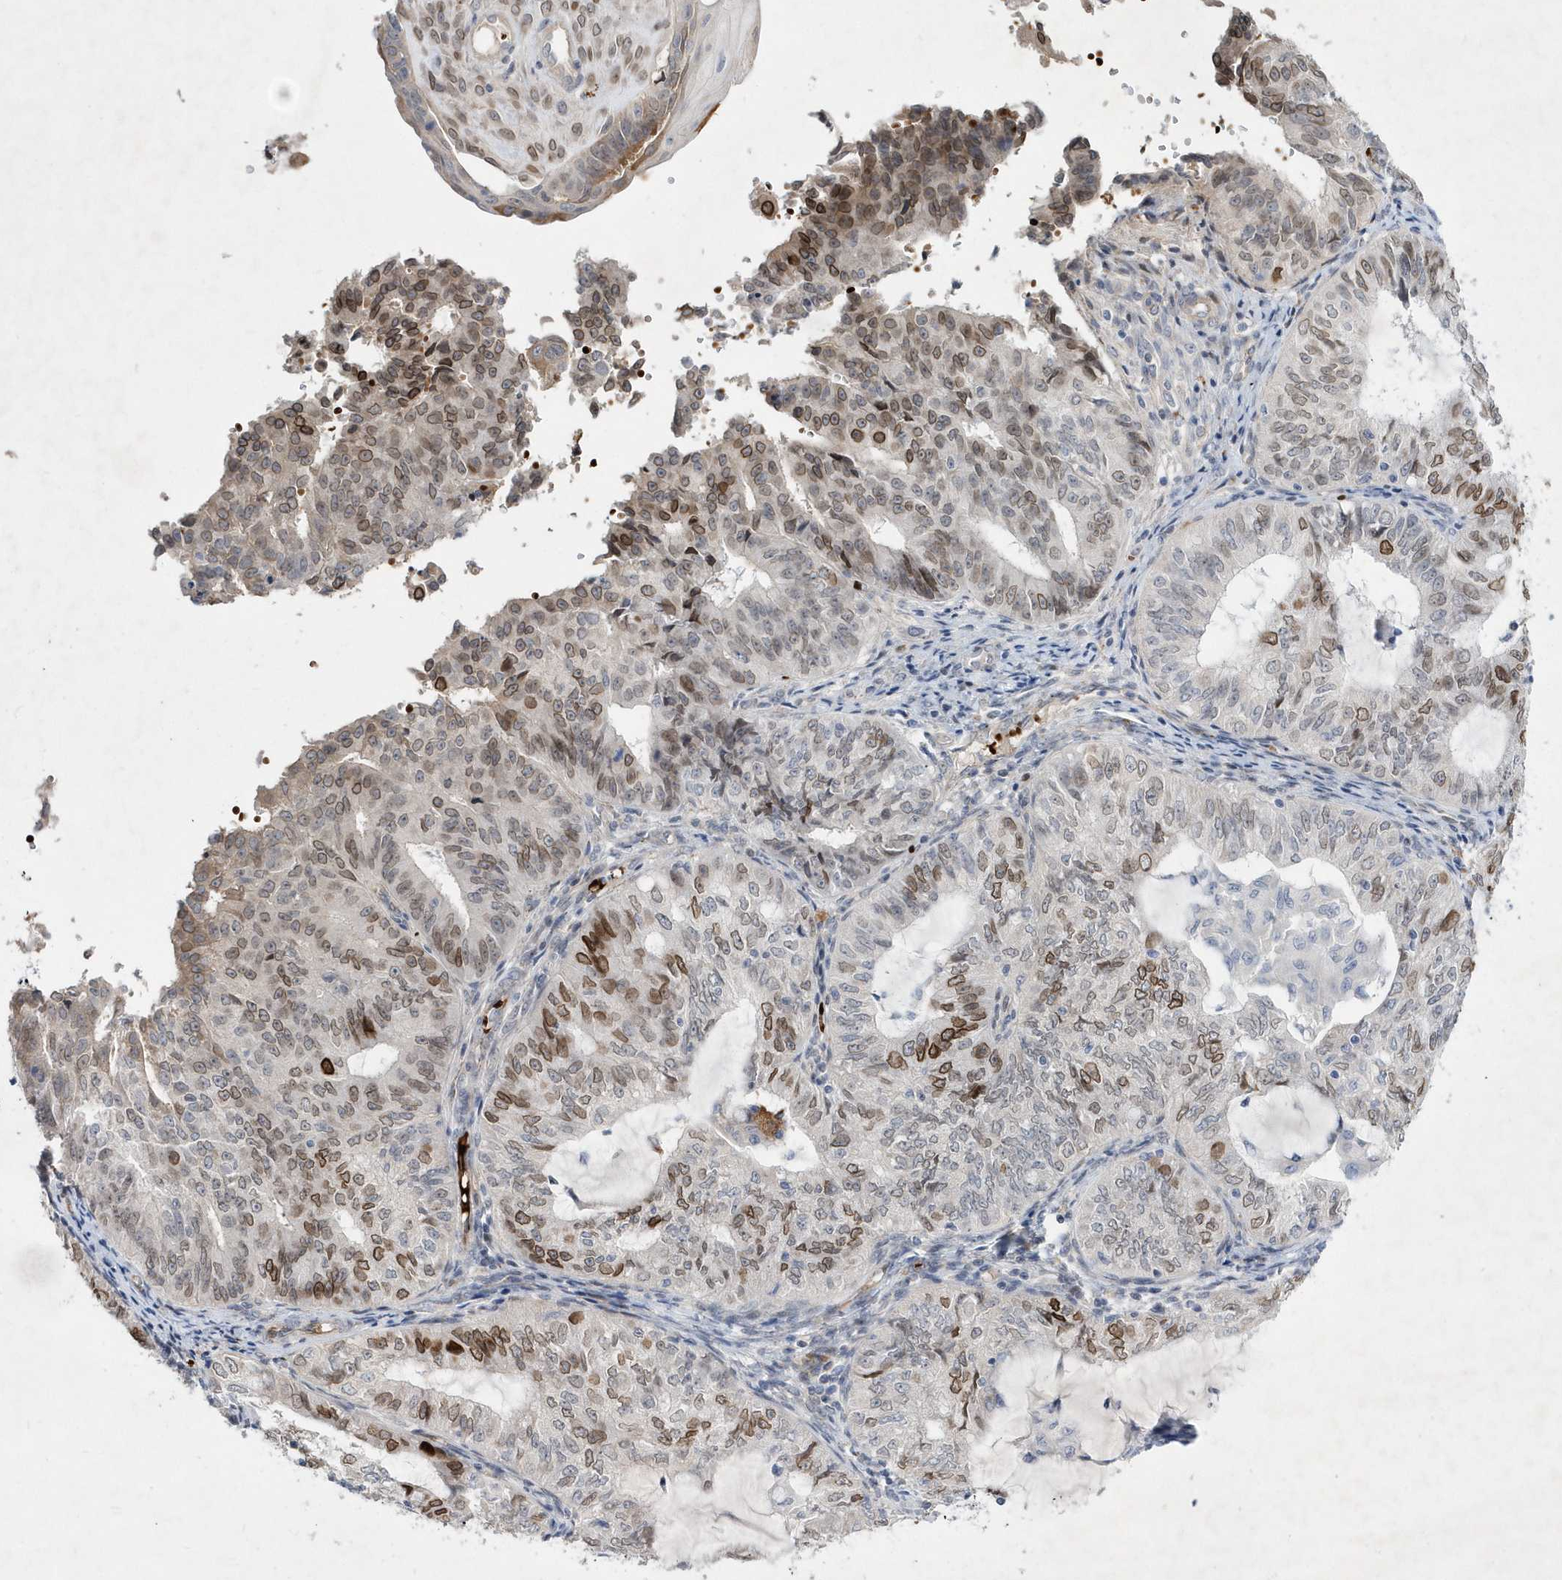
{"staining": {"intensity": "moderate", "quantity": "25%-75%", "location": "nuclear"}, "tissue": "endometrial cancer", "cell_type": "Tumor cells", "image_type": "cancer", "snomed": [{"axis": "morphology", "description": "Adenocarcinoma, NOS"}, {"axis": "topography", "description": "Endometrium"}], "caption": "The photomicrograph displays a brown stain indicating the presence of a protein in the nuclear of tumor cells in endometrial adenocarcinoma.", "gene": "ZNF875", "patient": {"sex": "female", "age": 32}}